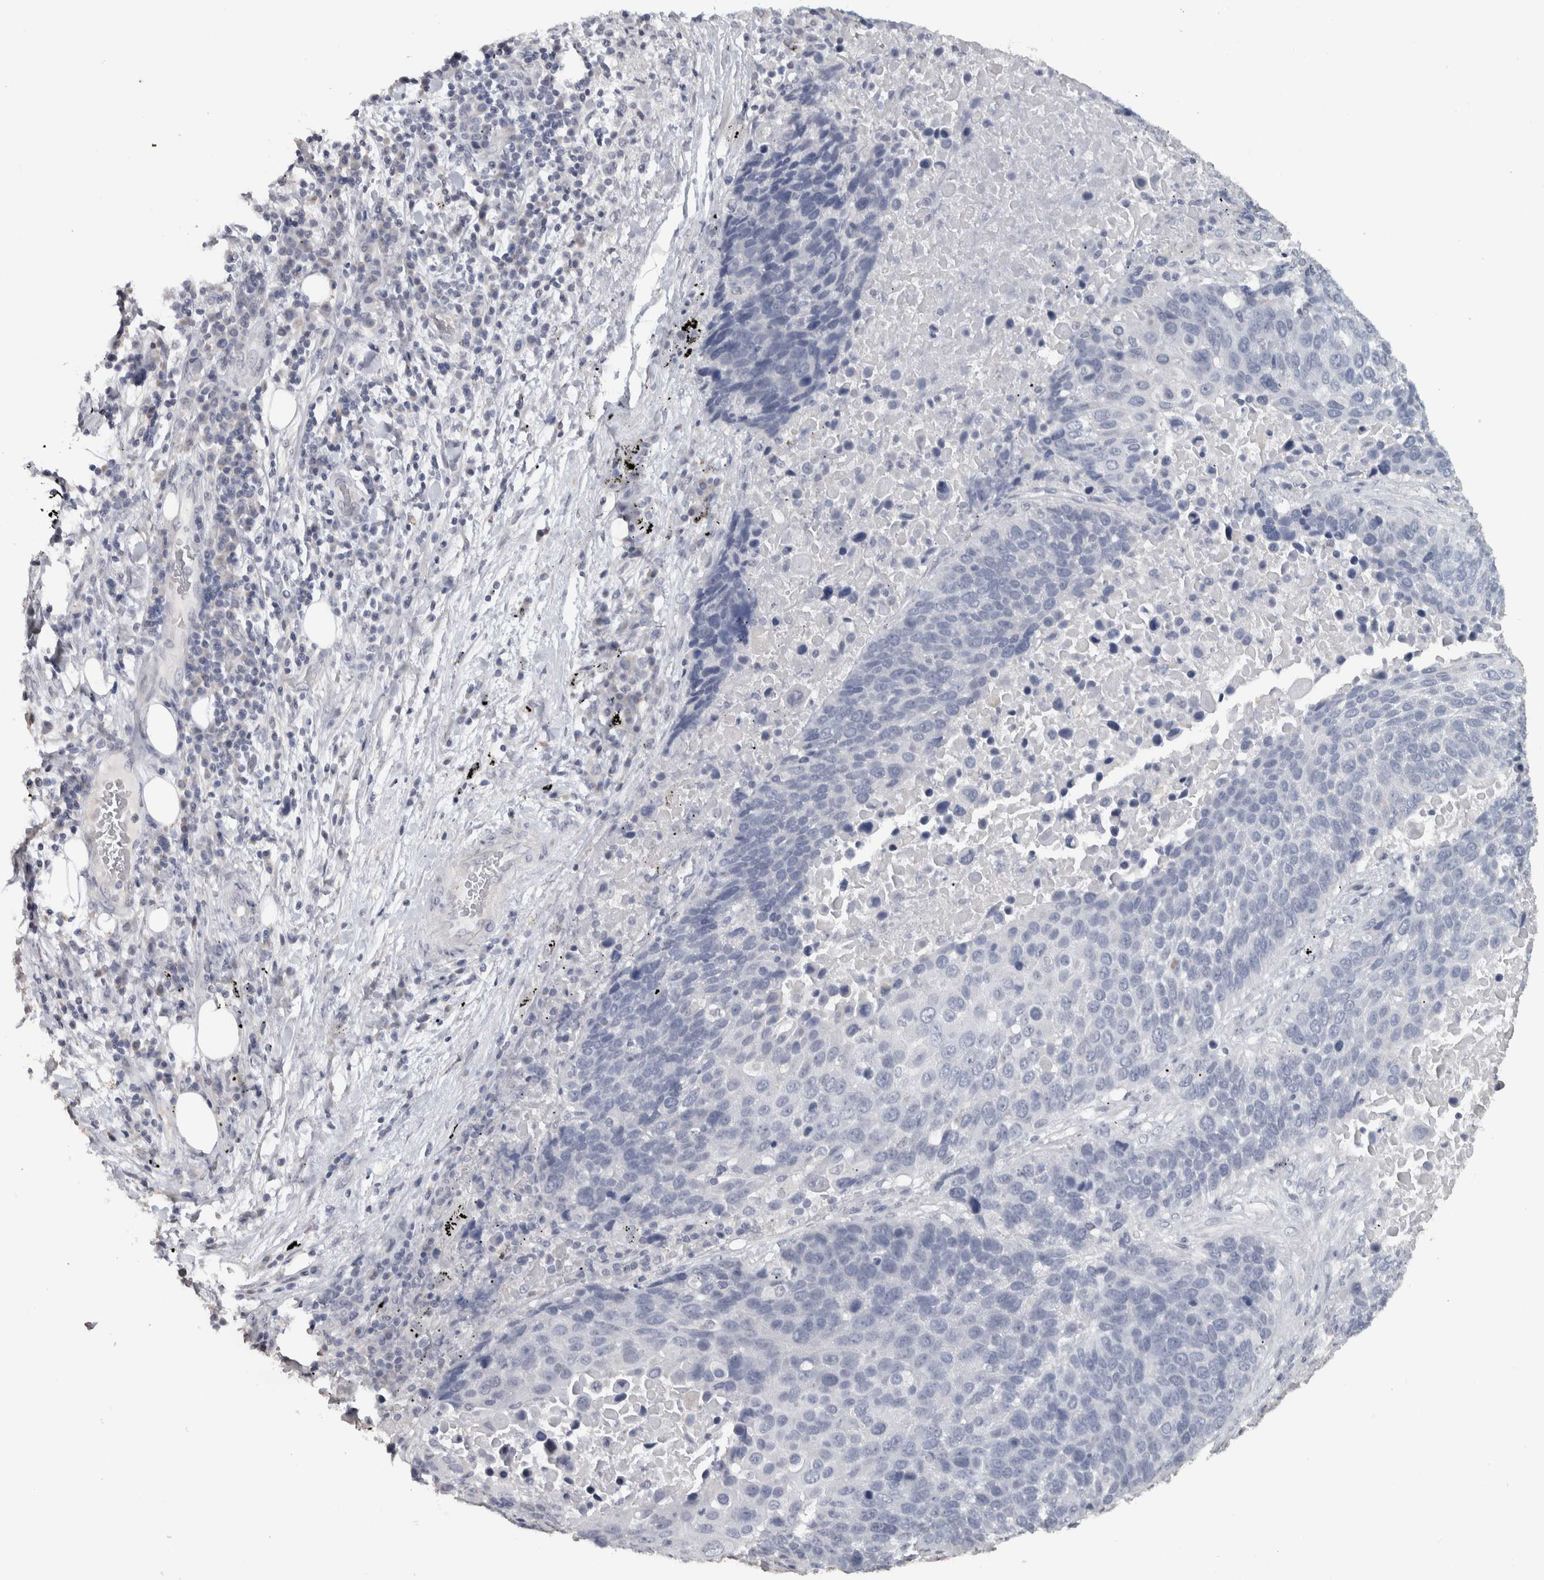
{"staining": {"intensity": "negative", "quantity": "none", "location": "none"}, "tissue": "lung cancer", "cell_type": "Tumor cells", "image_type": "cancer", "snomed": [{"axis": "morphology", "description": "Squamous cell carcinoma, NOS"}, {"axis": "topography", "description": "Lung"}], "caption": "Lung cancer (squamous cell carcinoma) stained for a protein using immunohistochemistry displays no expression tumor cells.", "gene": "NECAB1", "patient": {"sex": "male", "age": 66}}